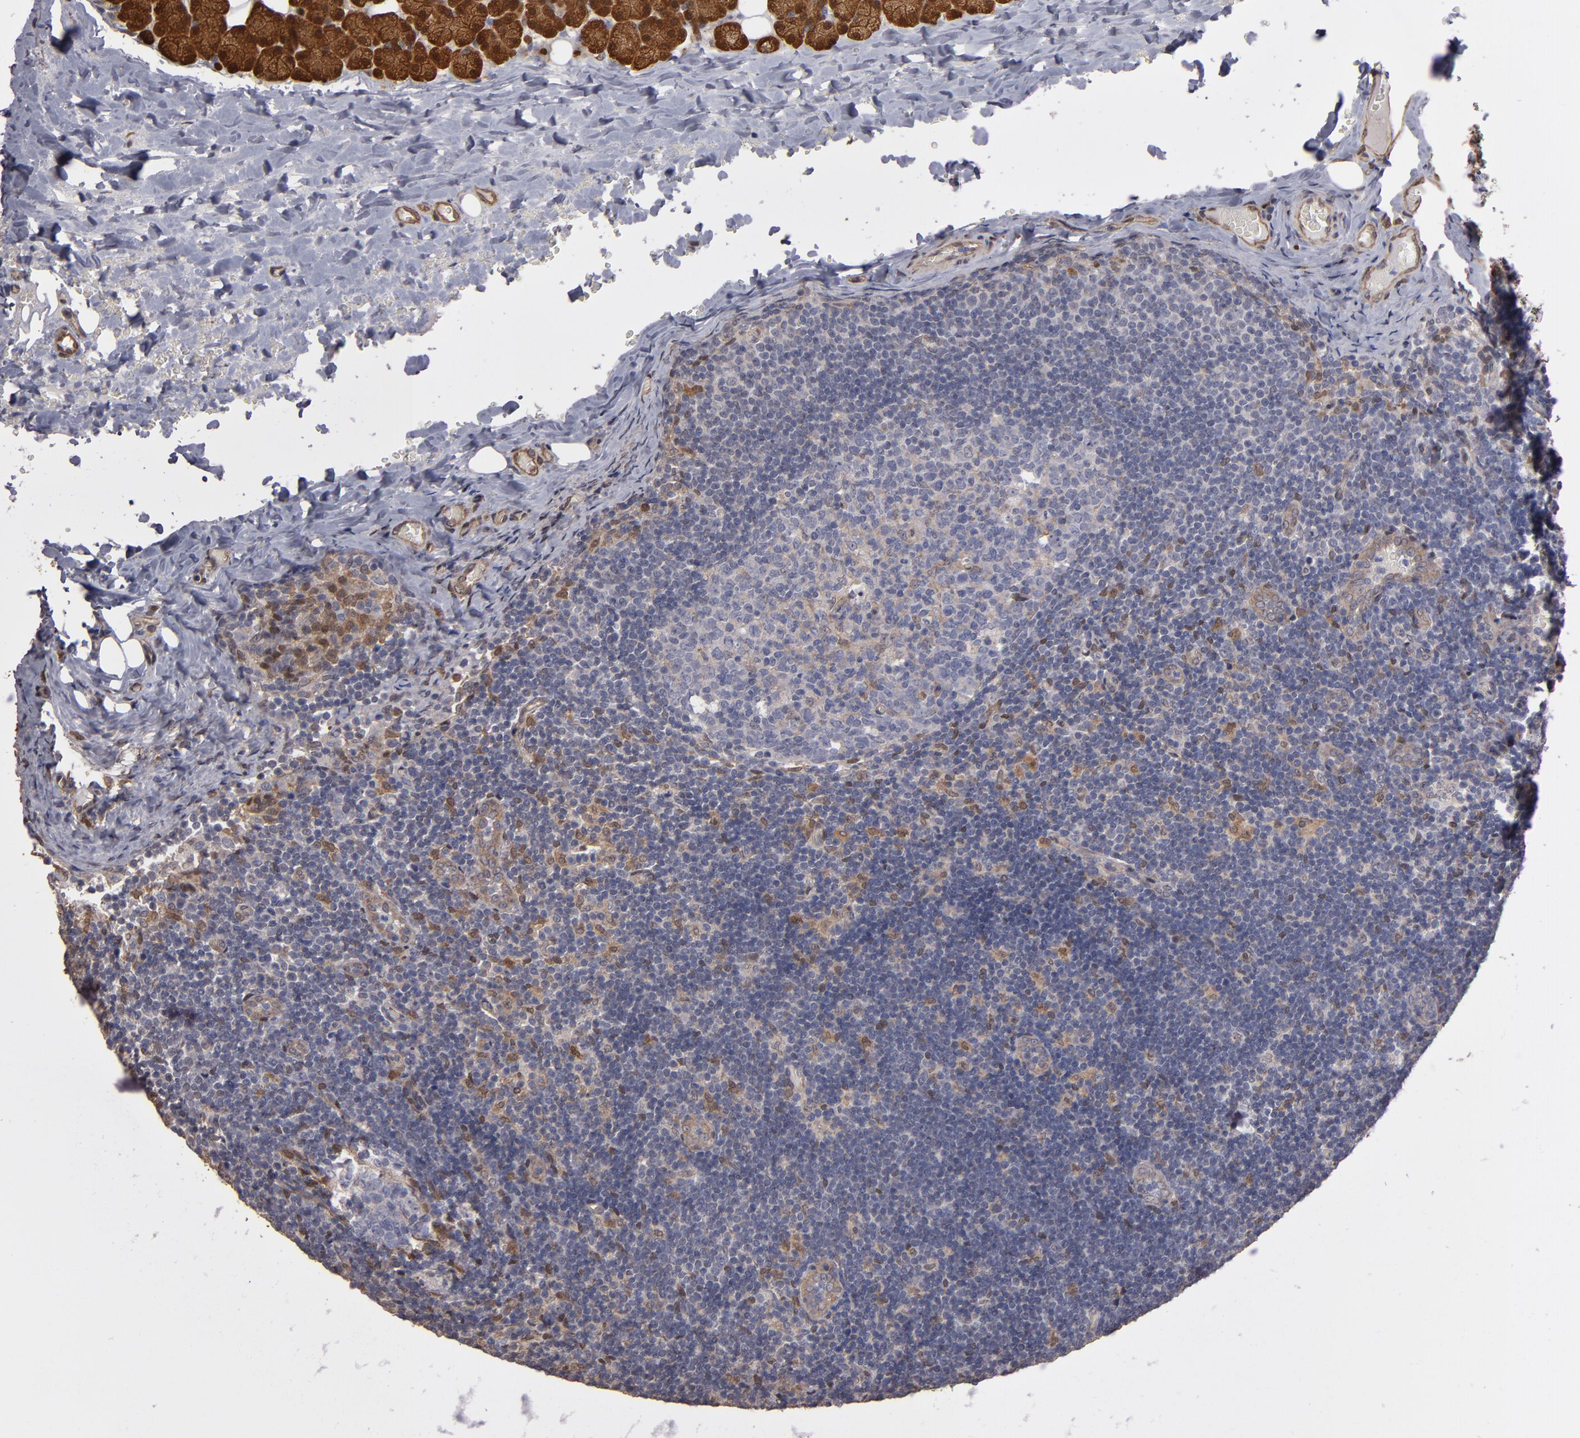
{"staining": {"intensity": "weak", "quantity": "25%-75%", "location": "none"}, "tissue": "lymph node", "cell_type": "Germinal center cells", "image_type": "normal", "snomed": [{"axis": "morphology", "description": "Normal tissue, NOS"}, {"axis": "topography", "description": "Lymph node"}, {"axis": "topography", "description": "Salivary gland"}], "caption": "Immunohistochemical staining of benign human lymph node reveals low levels of weak None expression in about 25%-75% of germinal center cells.", "gene": "NDRG2", "patient": {"sex": "male", "age": 8}}